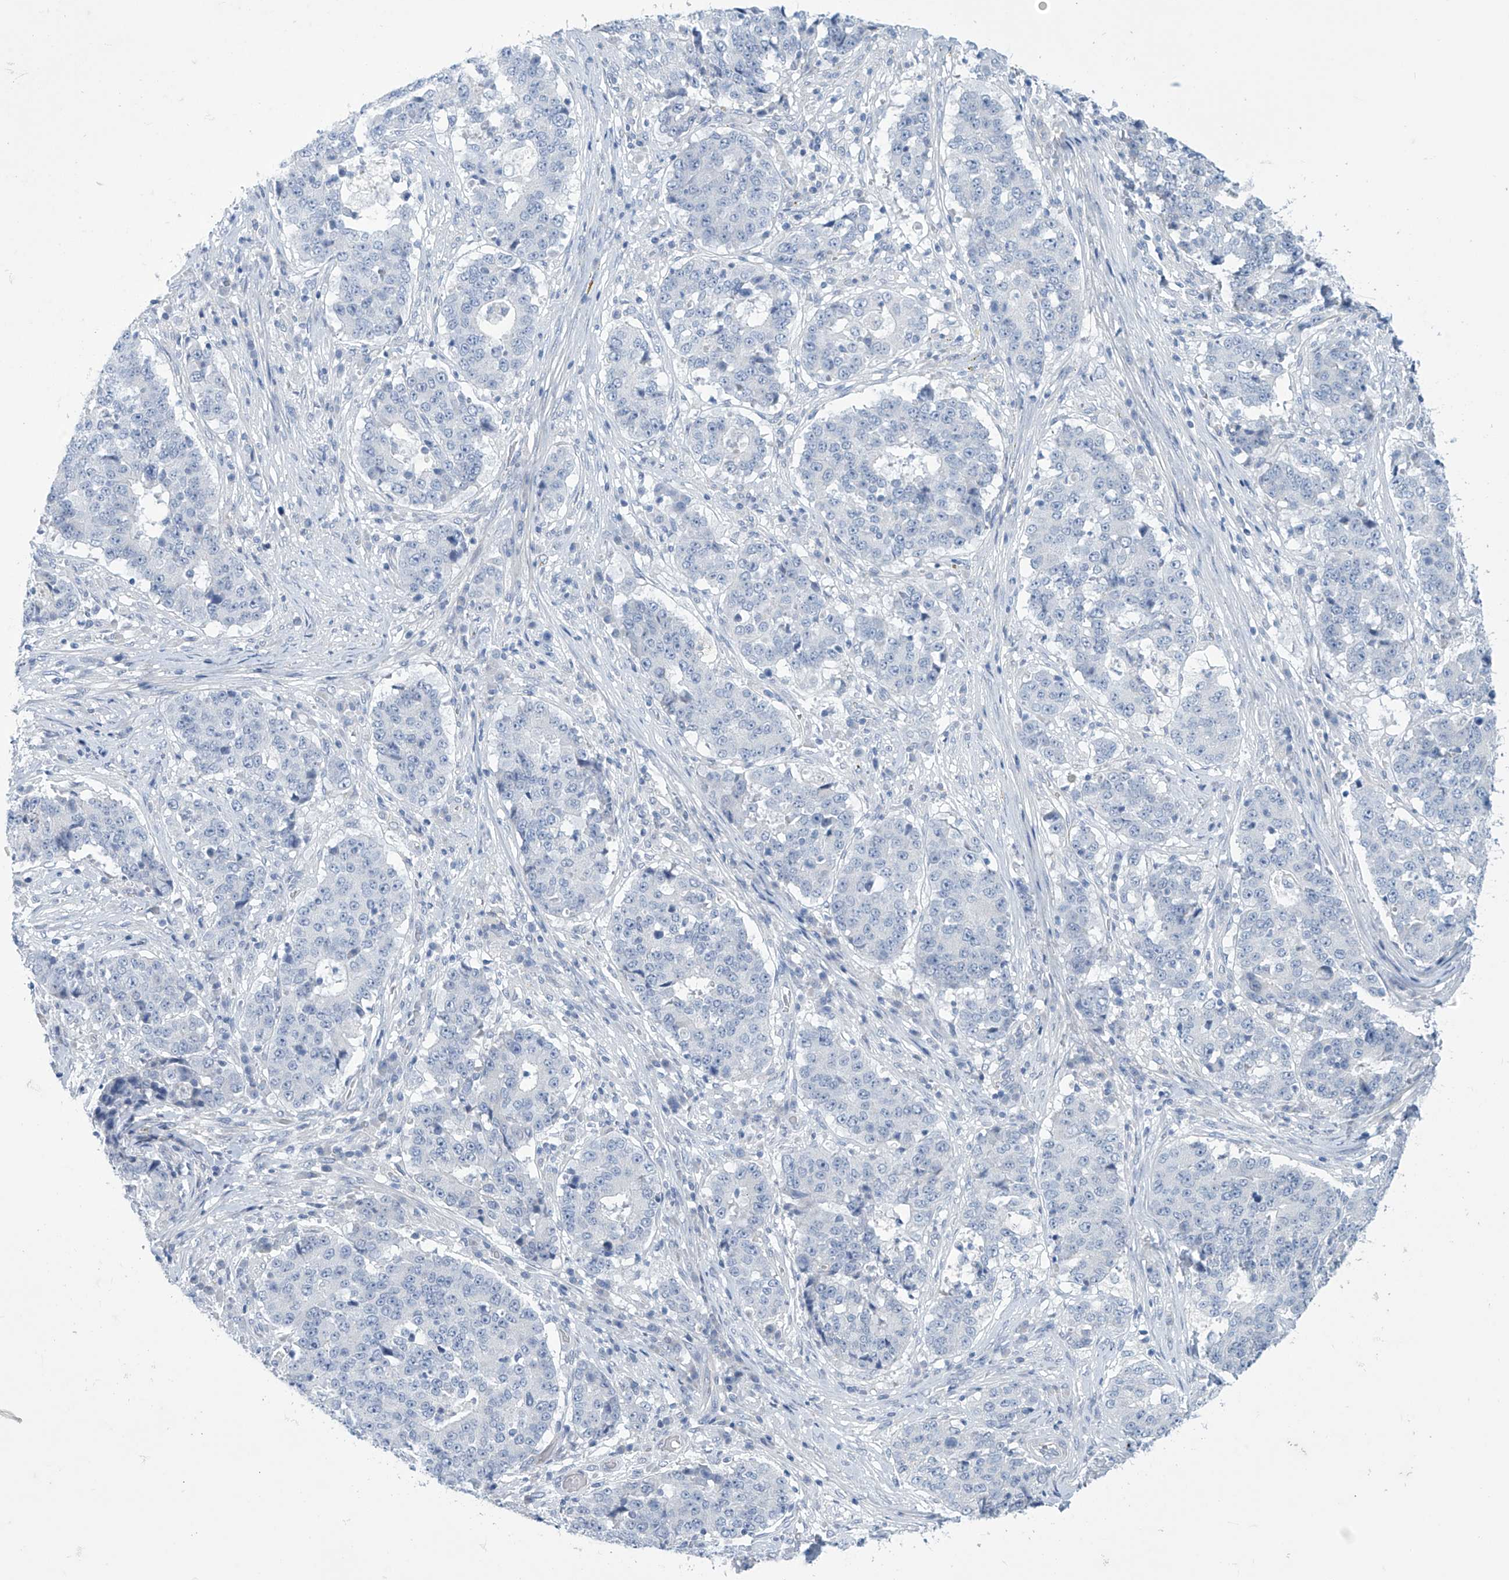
{"staining": {"intensity": "negative", "quantity": "none", "location": "none"}, "tissue": "stomach cancer", "cell_type": "Tumor cells", "image_type": "cancer", "snomed": [{"axis": "morphology", "description": "Adenocarcinoma, NOS"}, {"axis": "topography", "description": "Stomach"}], "caption": "Immunohistochemical staining of stomach cancer displays no significant expression in tumor cells.", "gene": "SLC35A5", "patient": {"sex": "male", "age": 59}}